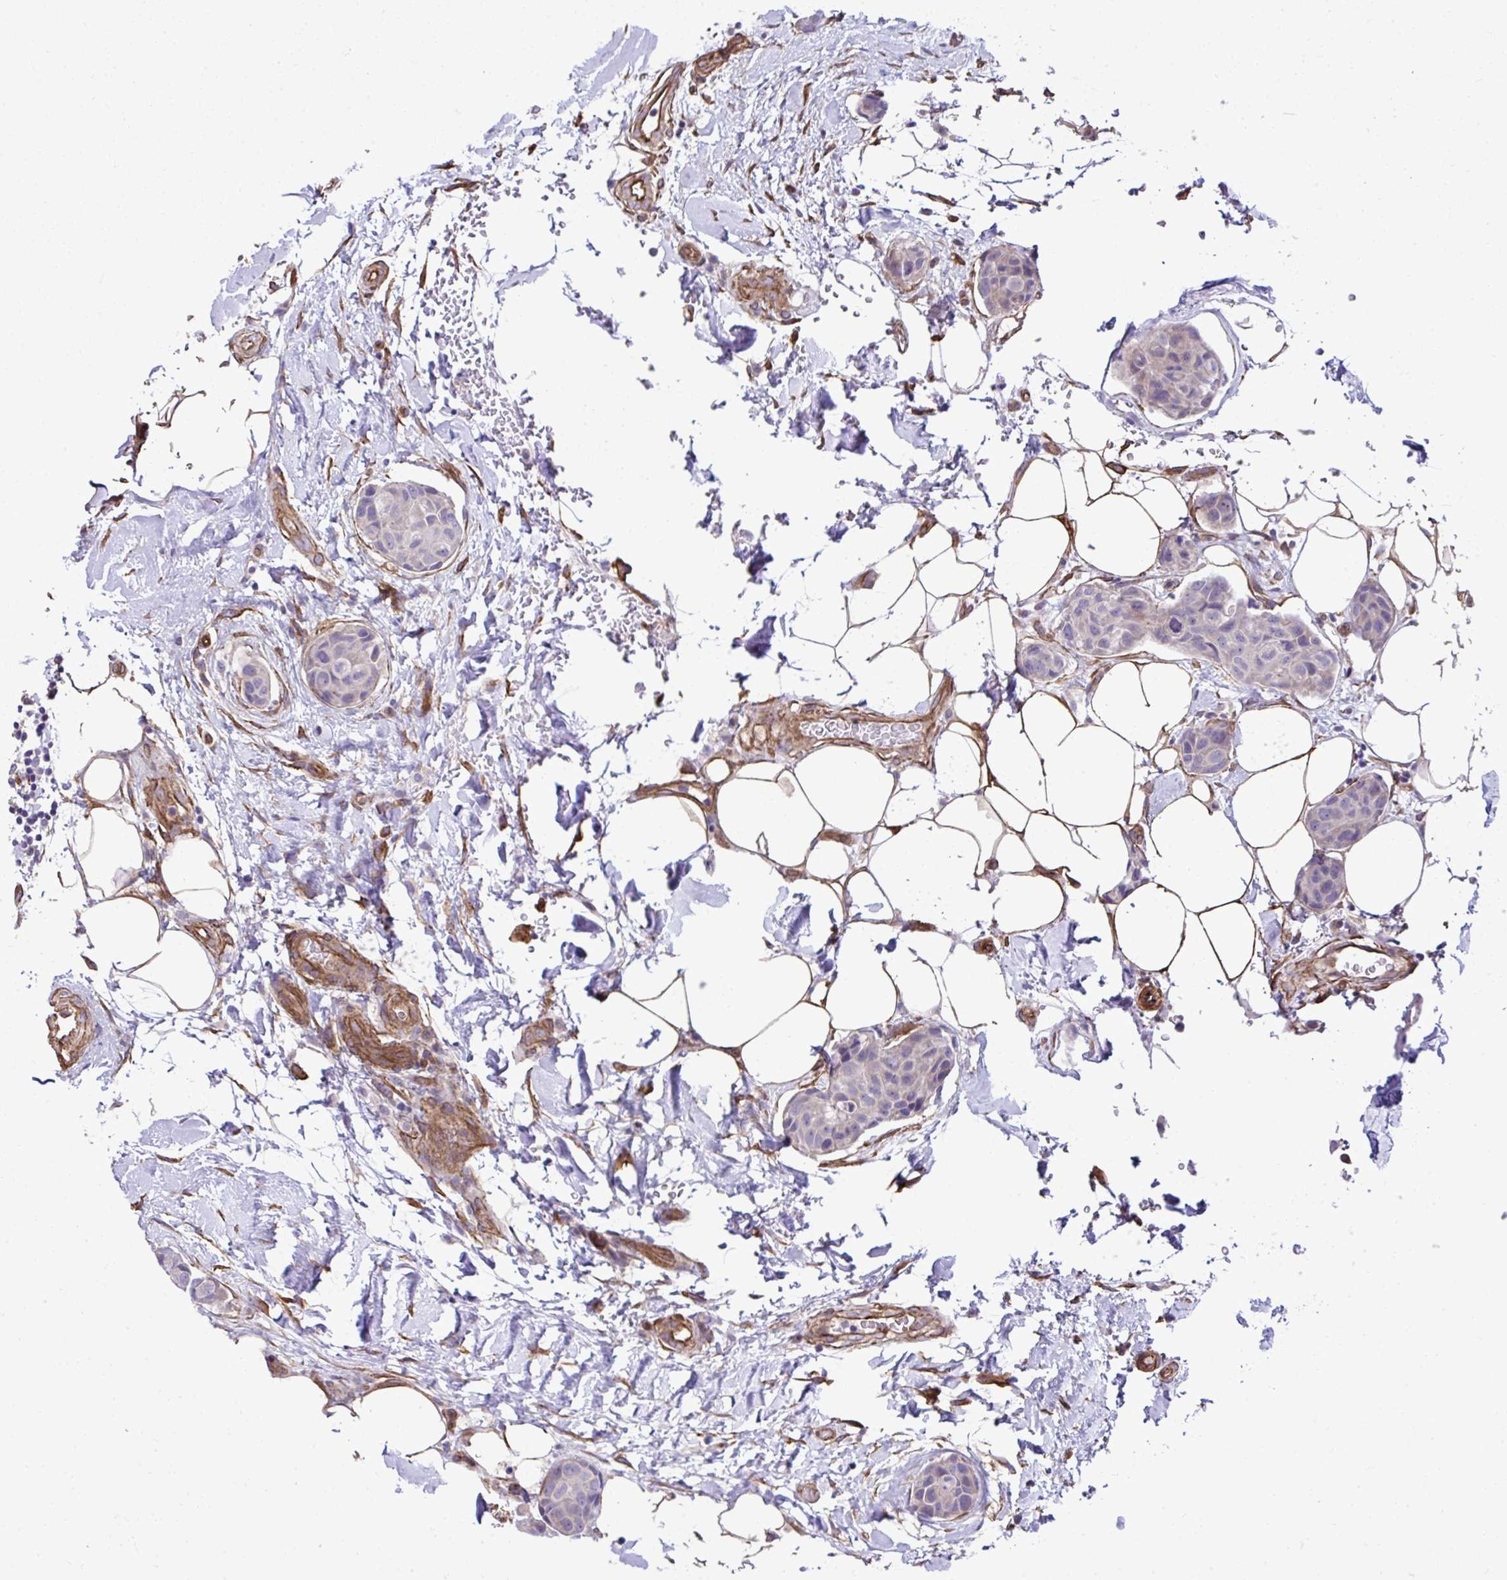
{"staining": {"intensity": "negative", "quantity": "none", "location": "none"}, "tissue": "breast cancer", "cell_type": "Tumor cells", "image_type": "cancer", "snomed": [{"axis": "morphology", "description": "Duct carcinoma"}, {"axis": "topography", "description": "Breast"}, {"axis": "topography", "description": "Lymph node"}], "caption": "A histopathology image of breast cancer stained for a protein demonstrates no brown staining in tumor cells.", "gene": "TRIM52", "patient": {"sex": "female", "age": 80}}